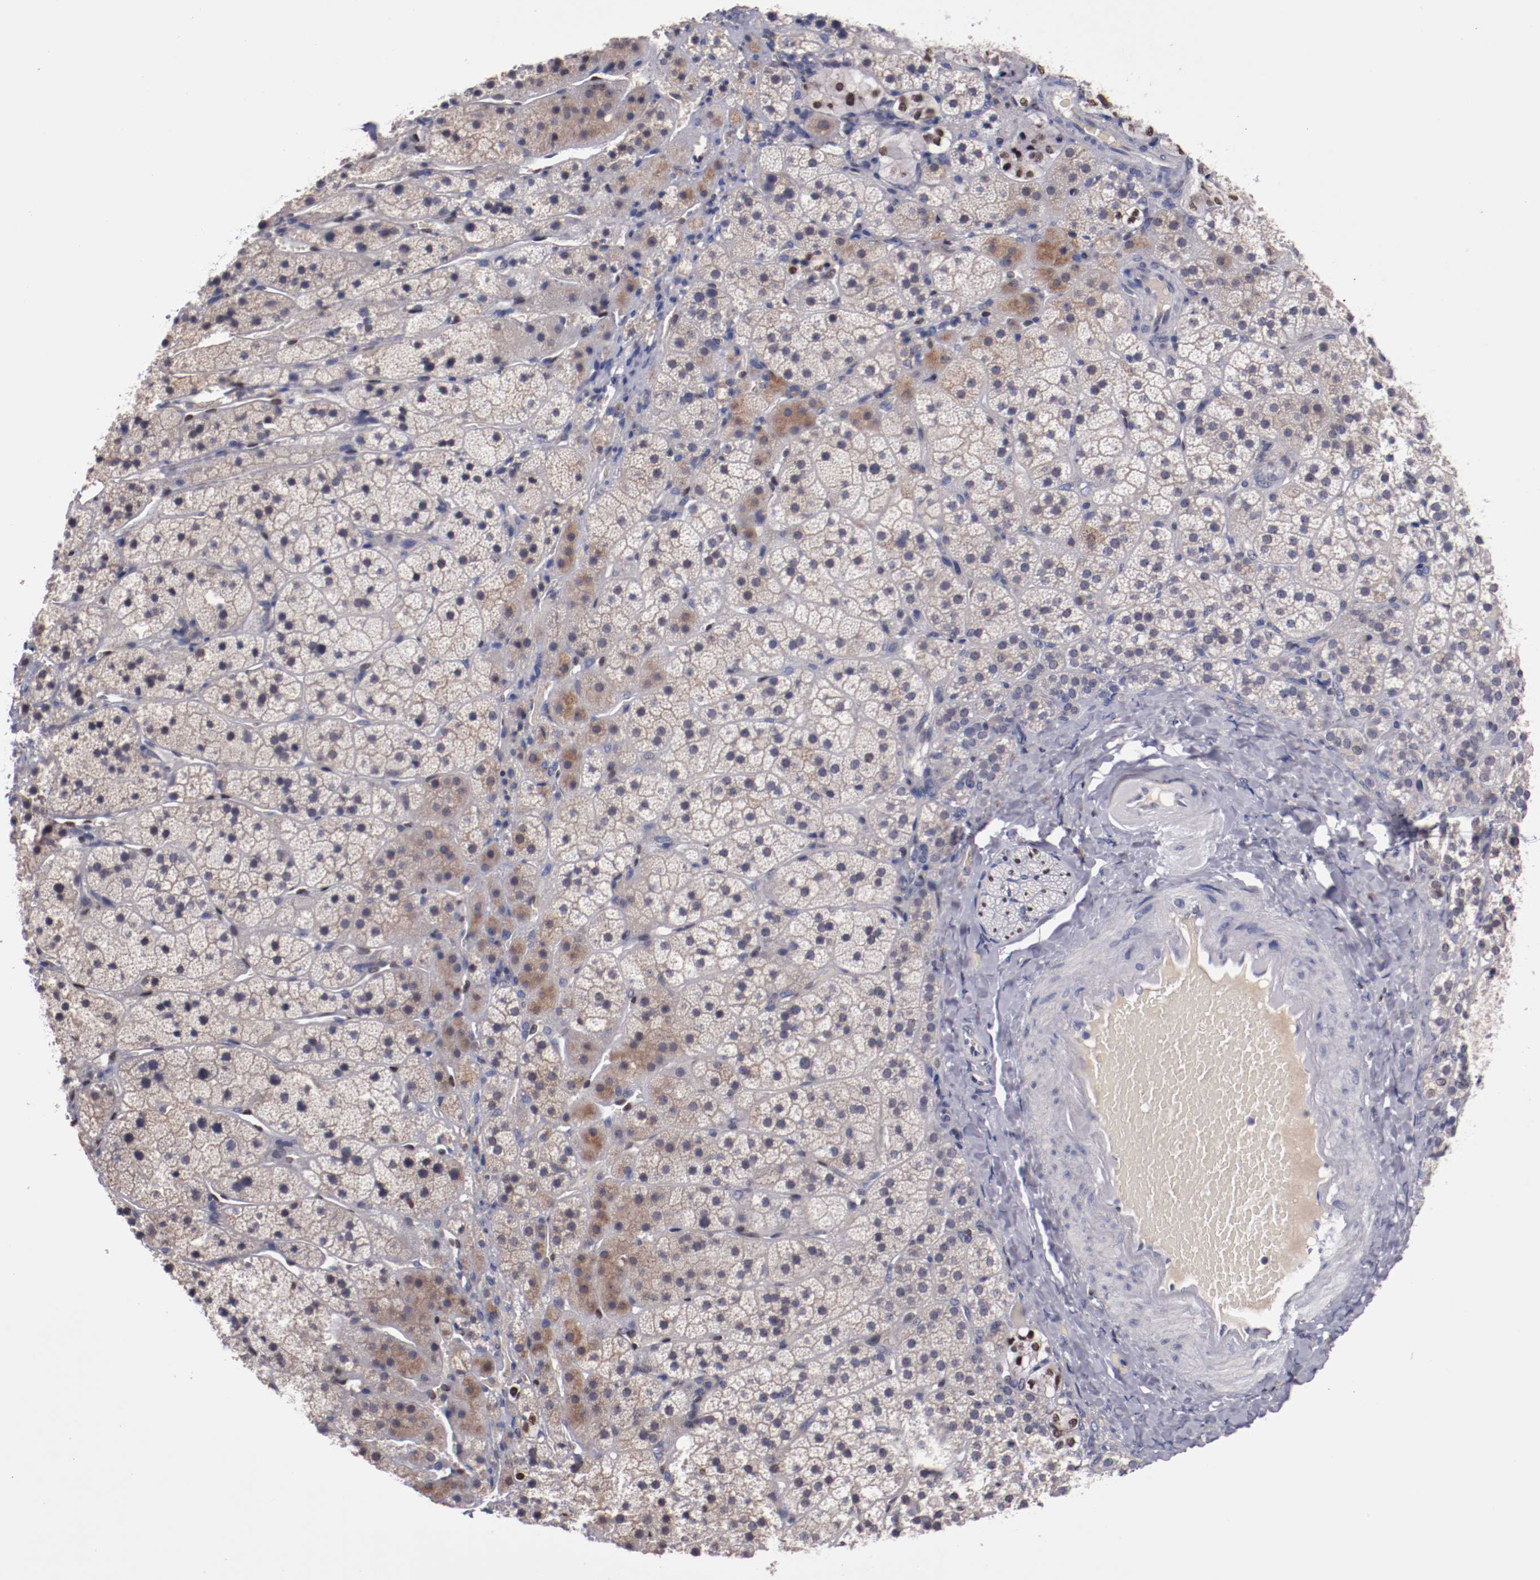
{"staining": {"intensity": "moderate", "quantity": "<25%", "location": "cytoplasmic/membranous,nuclear"}, "tissue": "adrenal gland", "cell_type": "Glandular cells", "image_type": "normal", "snomed": [{"axis": "morphology", "description": "Normal tissue, NOS"}, {"axis": "topography", "description": "Adrenal gland"}], "caption": "Protein expression analysis of benign human adrenal gland reveals moderate cytoplasmic/membranous,nuclear staining in about <25% of glandular cells.", "gene": "FAM81A", "patient": {"sex": "female", "age": 44}}